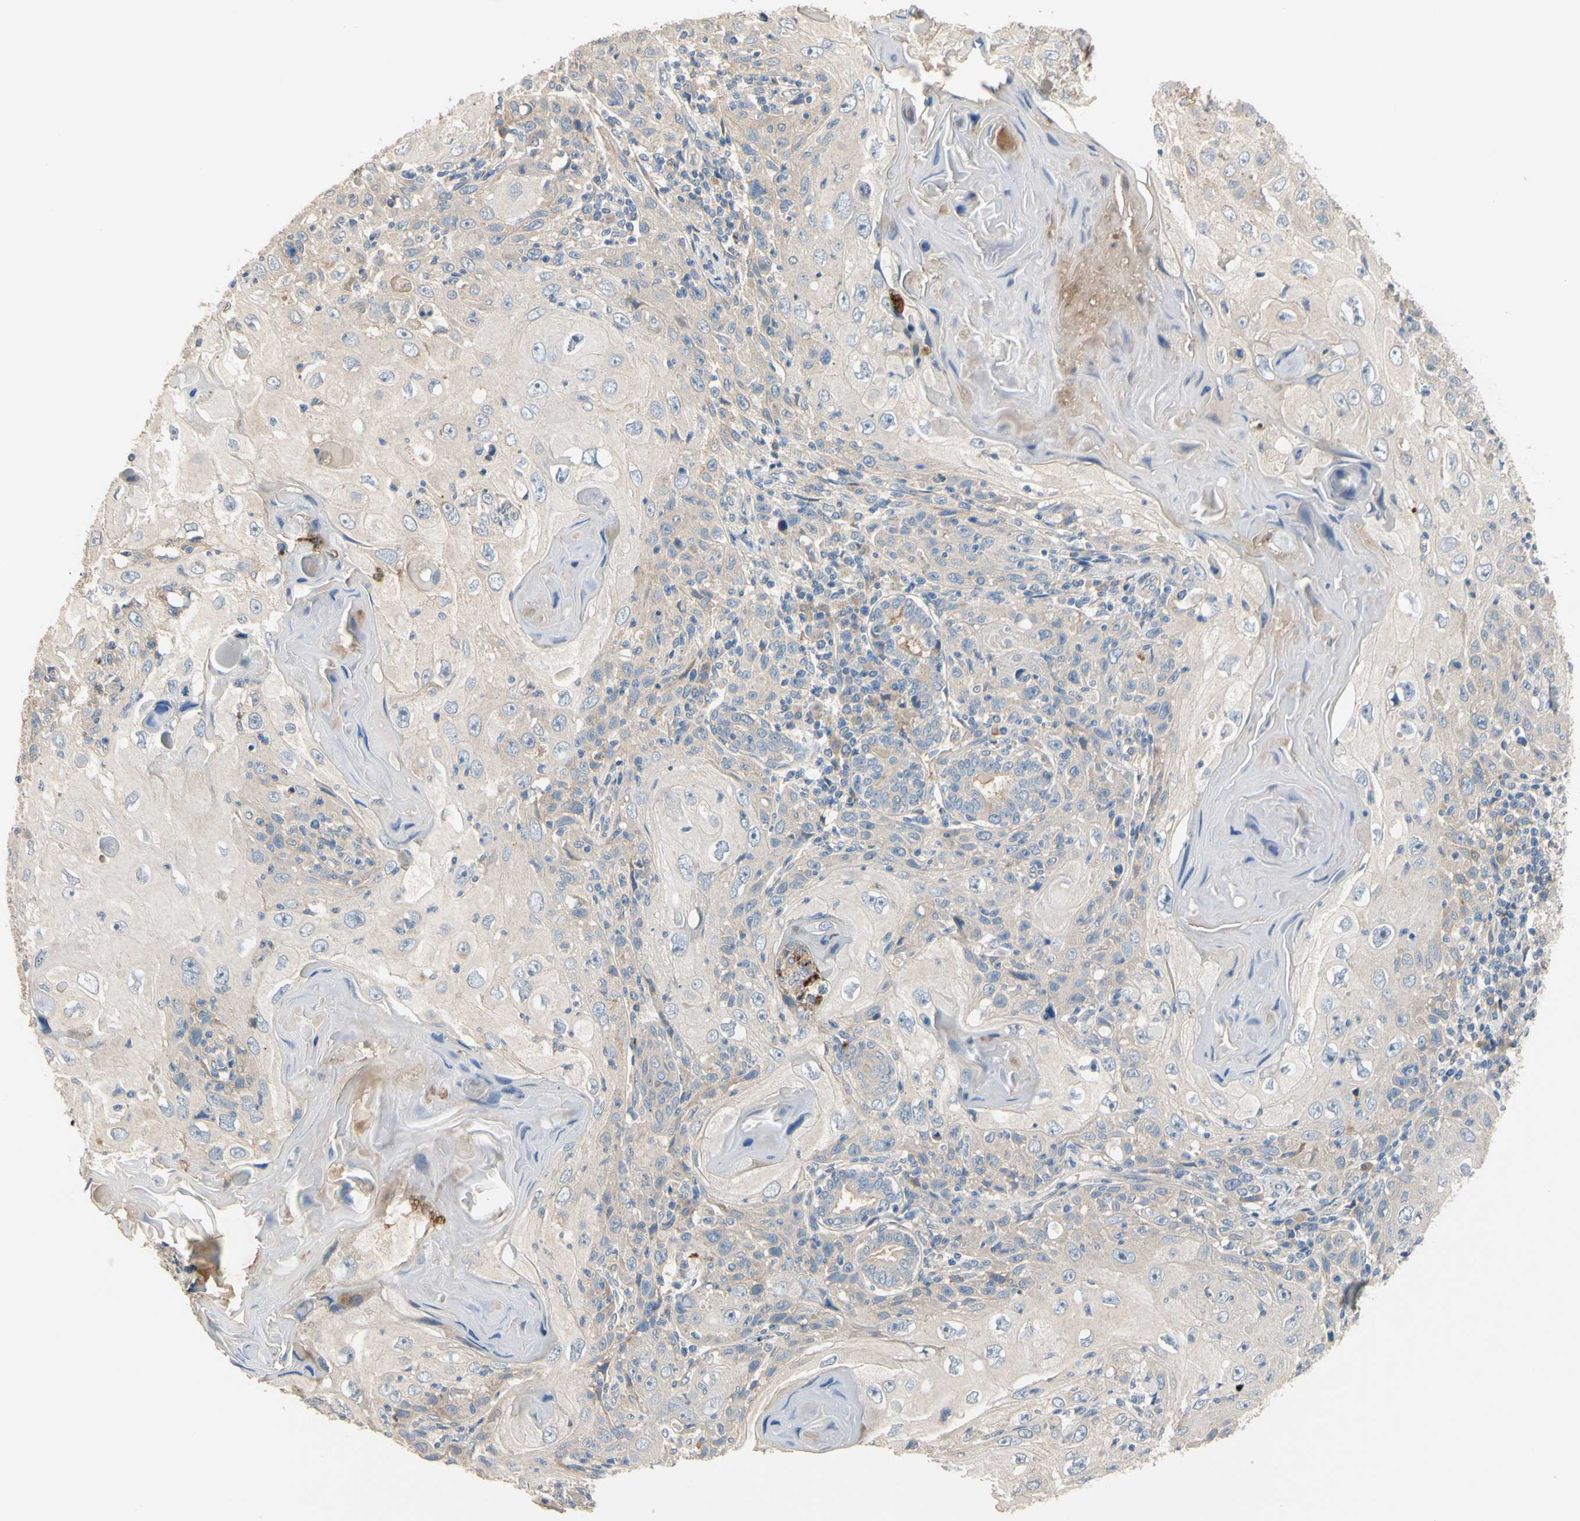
{"staining": {"intensity": "negative", "quantity": "none", "location": "none"}, "tissue": "skin cancer", "cell_type": "Tumor cells", "image_type": "cancer", "snomed": [{"axis": "morphology", "description": "Squamous cell carcinoma, NOS"}, {"axis": "topography", "description": "Skin"}], "caption": "Squamous cell carcinoma (skin) was stained to show a protein in brown. There is no significant expression in tumor cells. (Stains: DAB (3,3'-diaminobenzidine) immunohistochemistry with hematoxylin counter stain, Microscopy: brightfield microscopy at high magnification).", "gene": "SIGLEC5", "patient": {"sex": "female", "age": 88}}